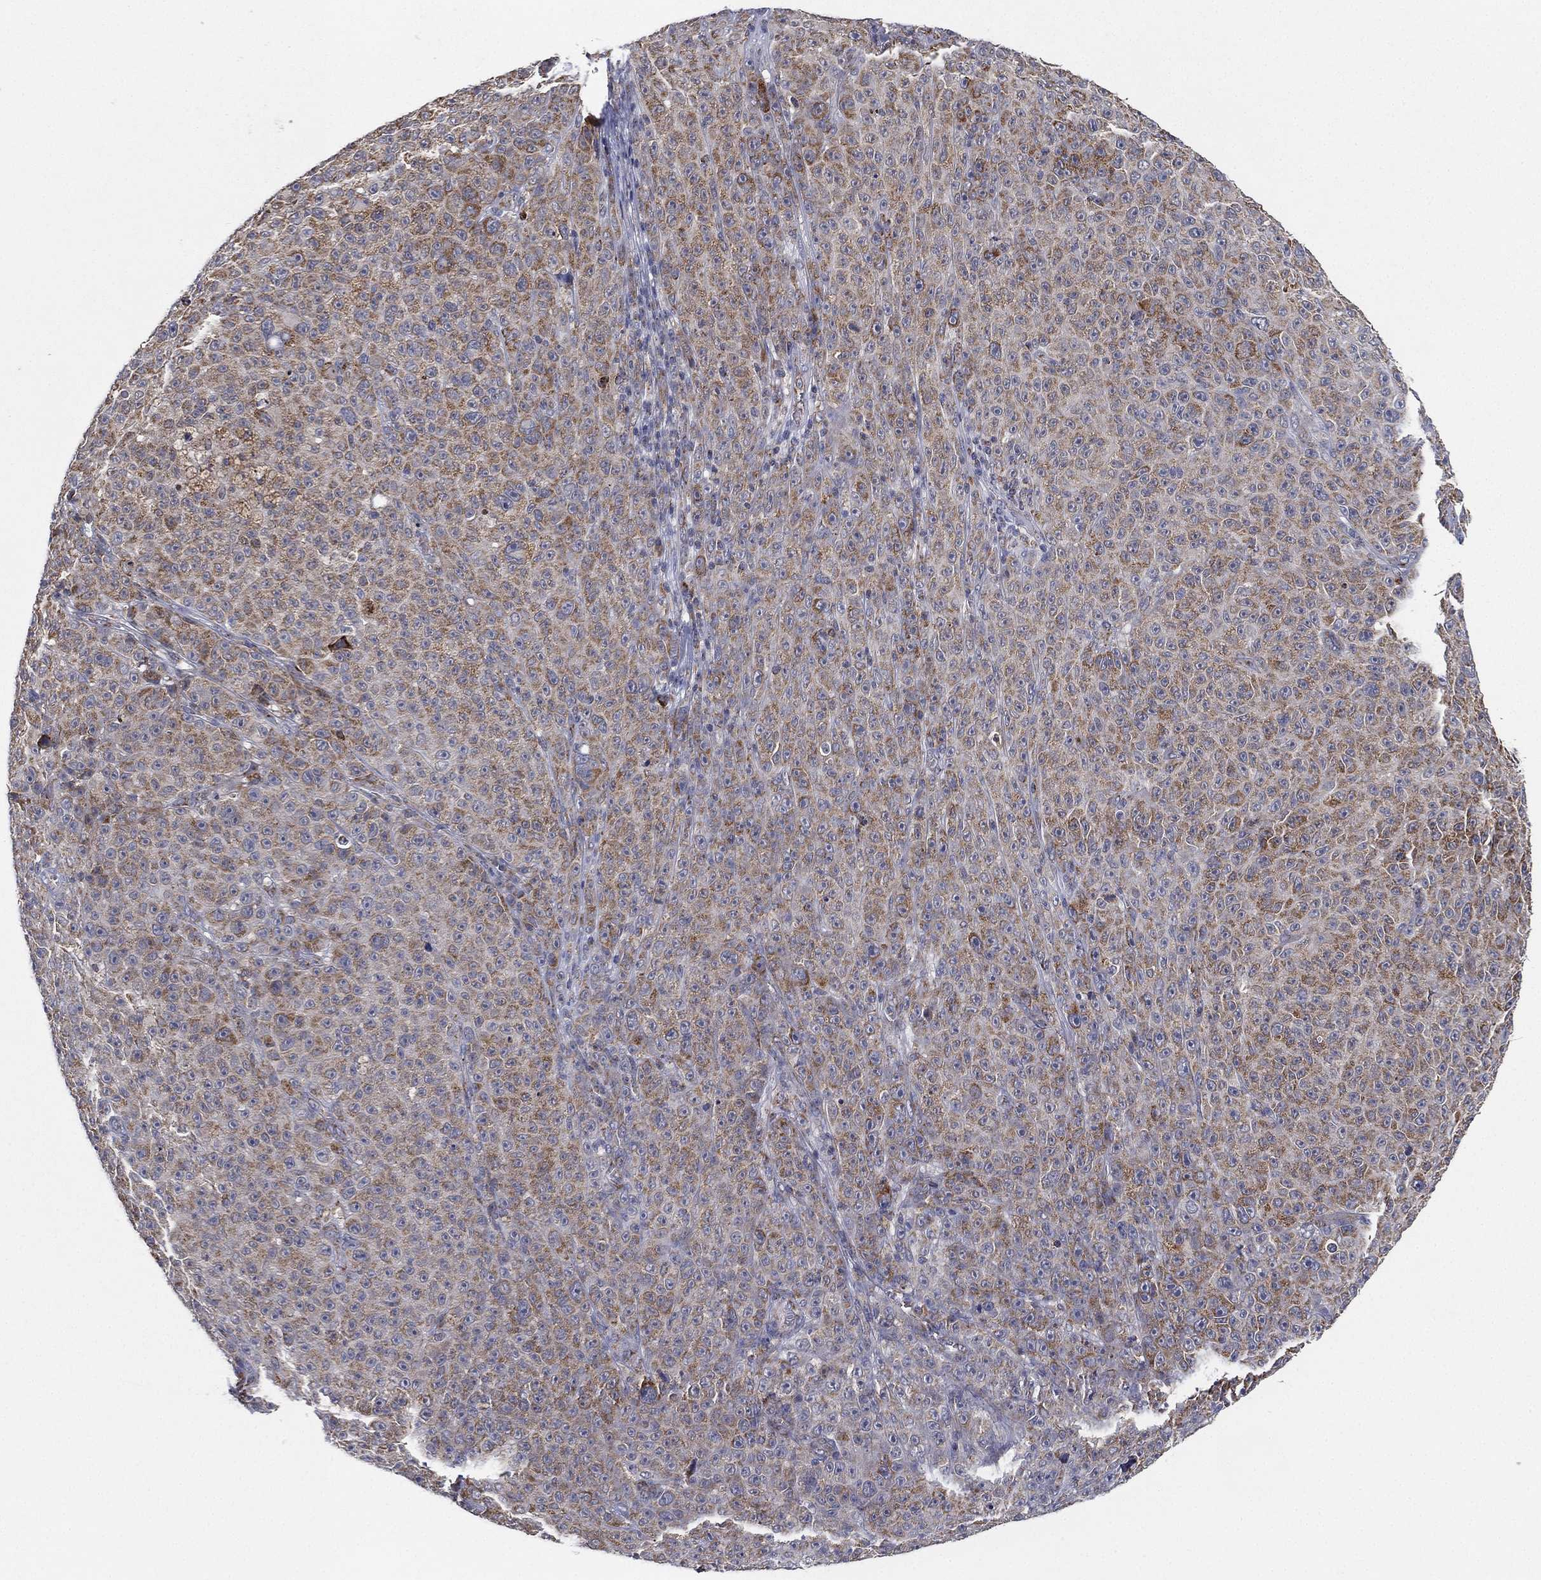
{"staining": {"intensity": "moderate", "quantity": ">75%", "location": "cytoplasmic/membranous"}, "tissue": "melanoma", "cell_type": "Tumor cells", "image_type": "cancer", "snomed": [{"axis": "morphology", "description": "Malignant melanoma, NOS"}, {"axis": "topography", "description": "Skin"}], "caption": "IHC (DAB) staining of melanoma demonstrates moderate cytoplasmic/membranous protein expression in about >75% of tumor cells.", "gene": "PSMG4", "patient": {"sex": "female", "age": 82}}